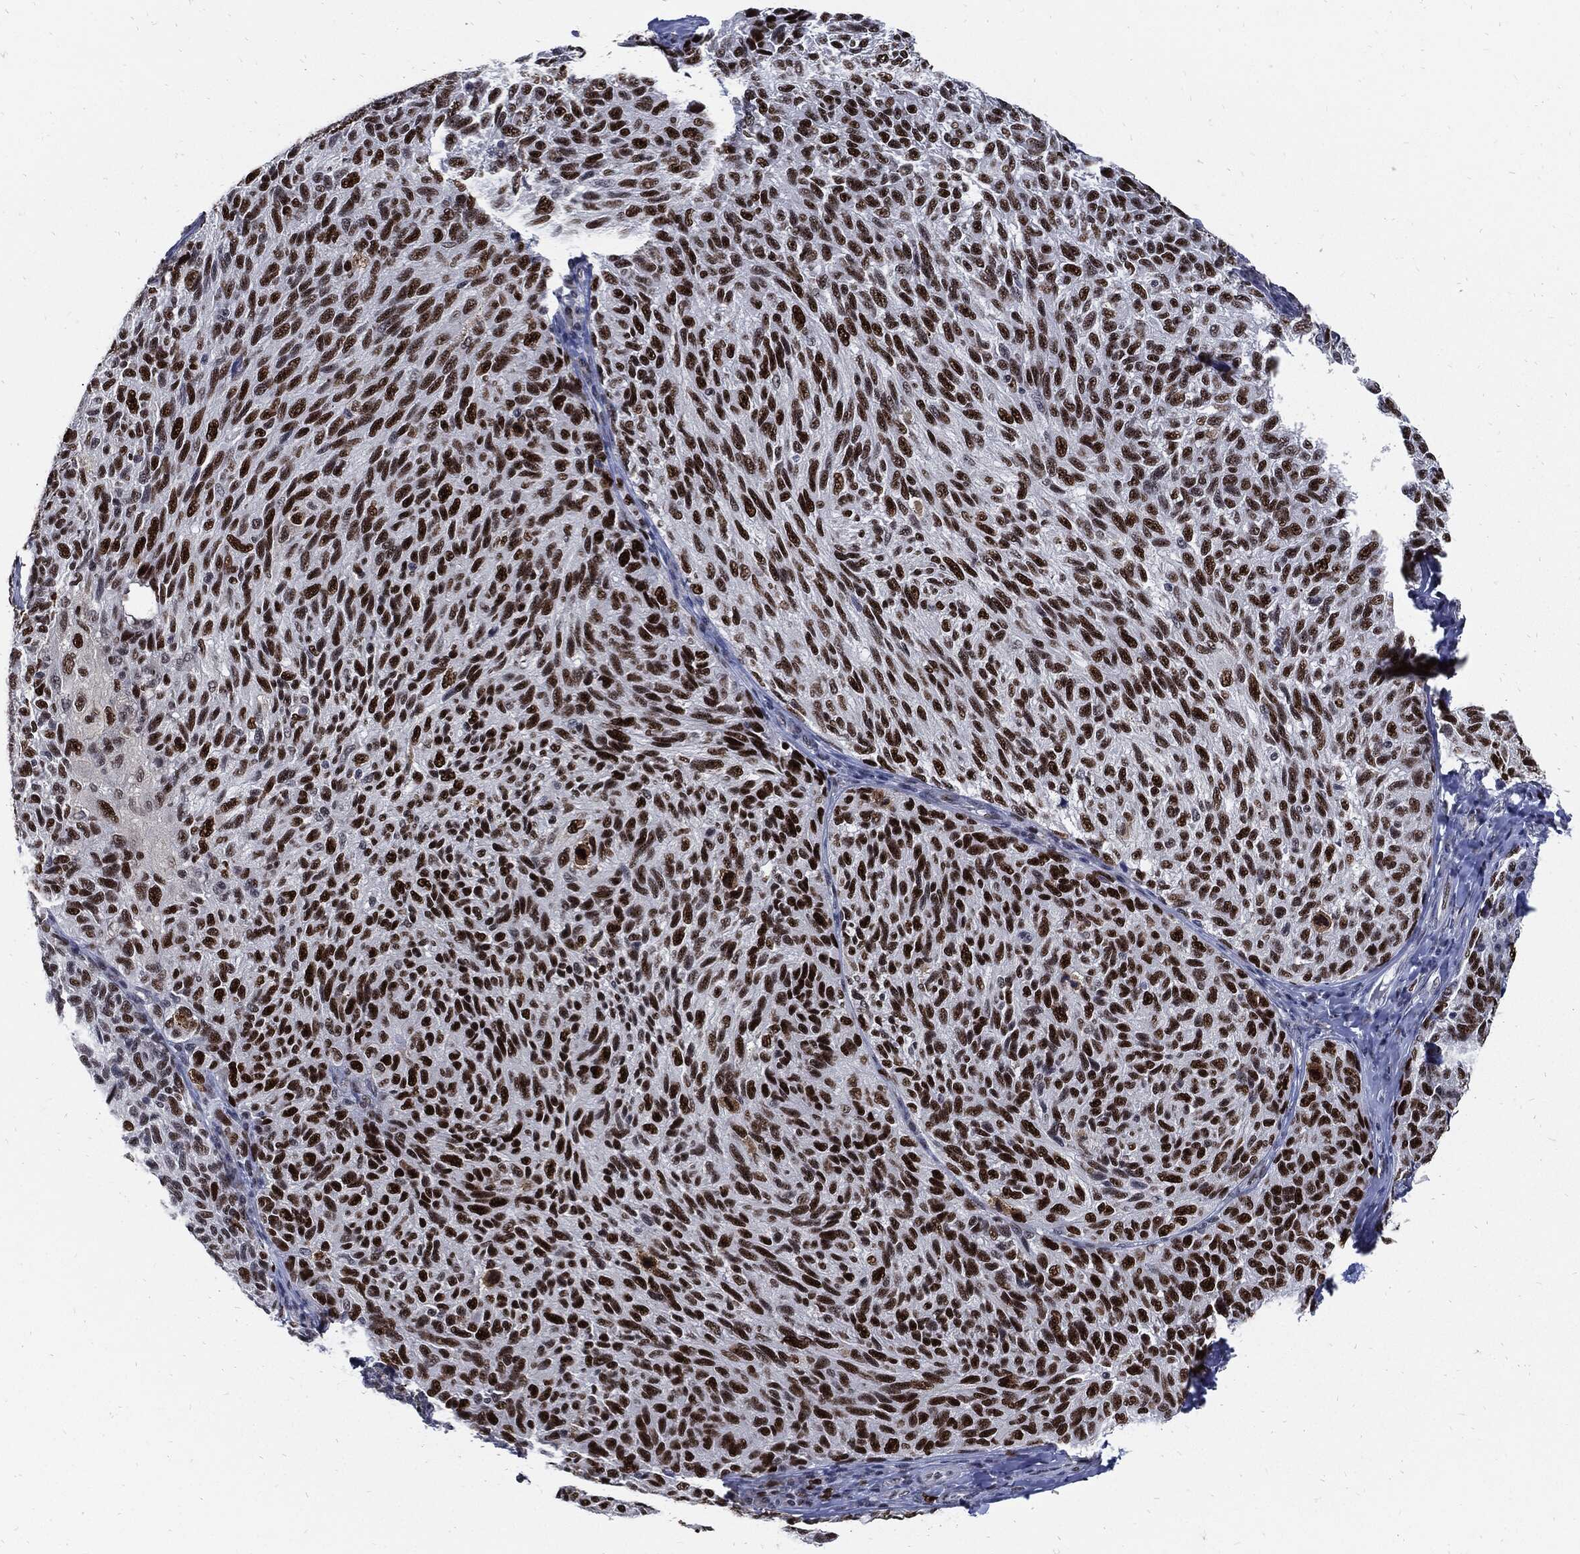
{"staining": {"intensity": "strong", "quantity": ">75%", "location": "nuclear"}, "tissue": "melanoma", "cell_type": "Tumor cells", "image_type": "cancer", "snomed": [{"axis": "morphology", "description": "Malignant melanoma, NOS"}, {"axis": "topography", "description": "Skin"}], "caption": "DAB immunohistochemical staining of human melanoma exhibits strong nuclear protein expression in approximately >75% of tumor cells.", "gene": "NBN", "patient": {"sex": "female", "age": 73}}